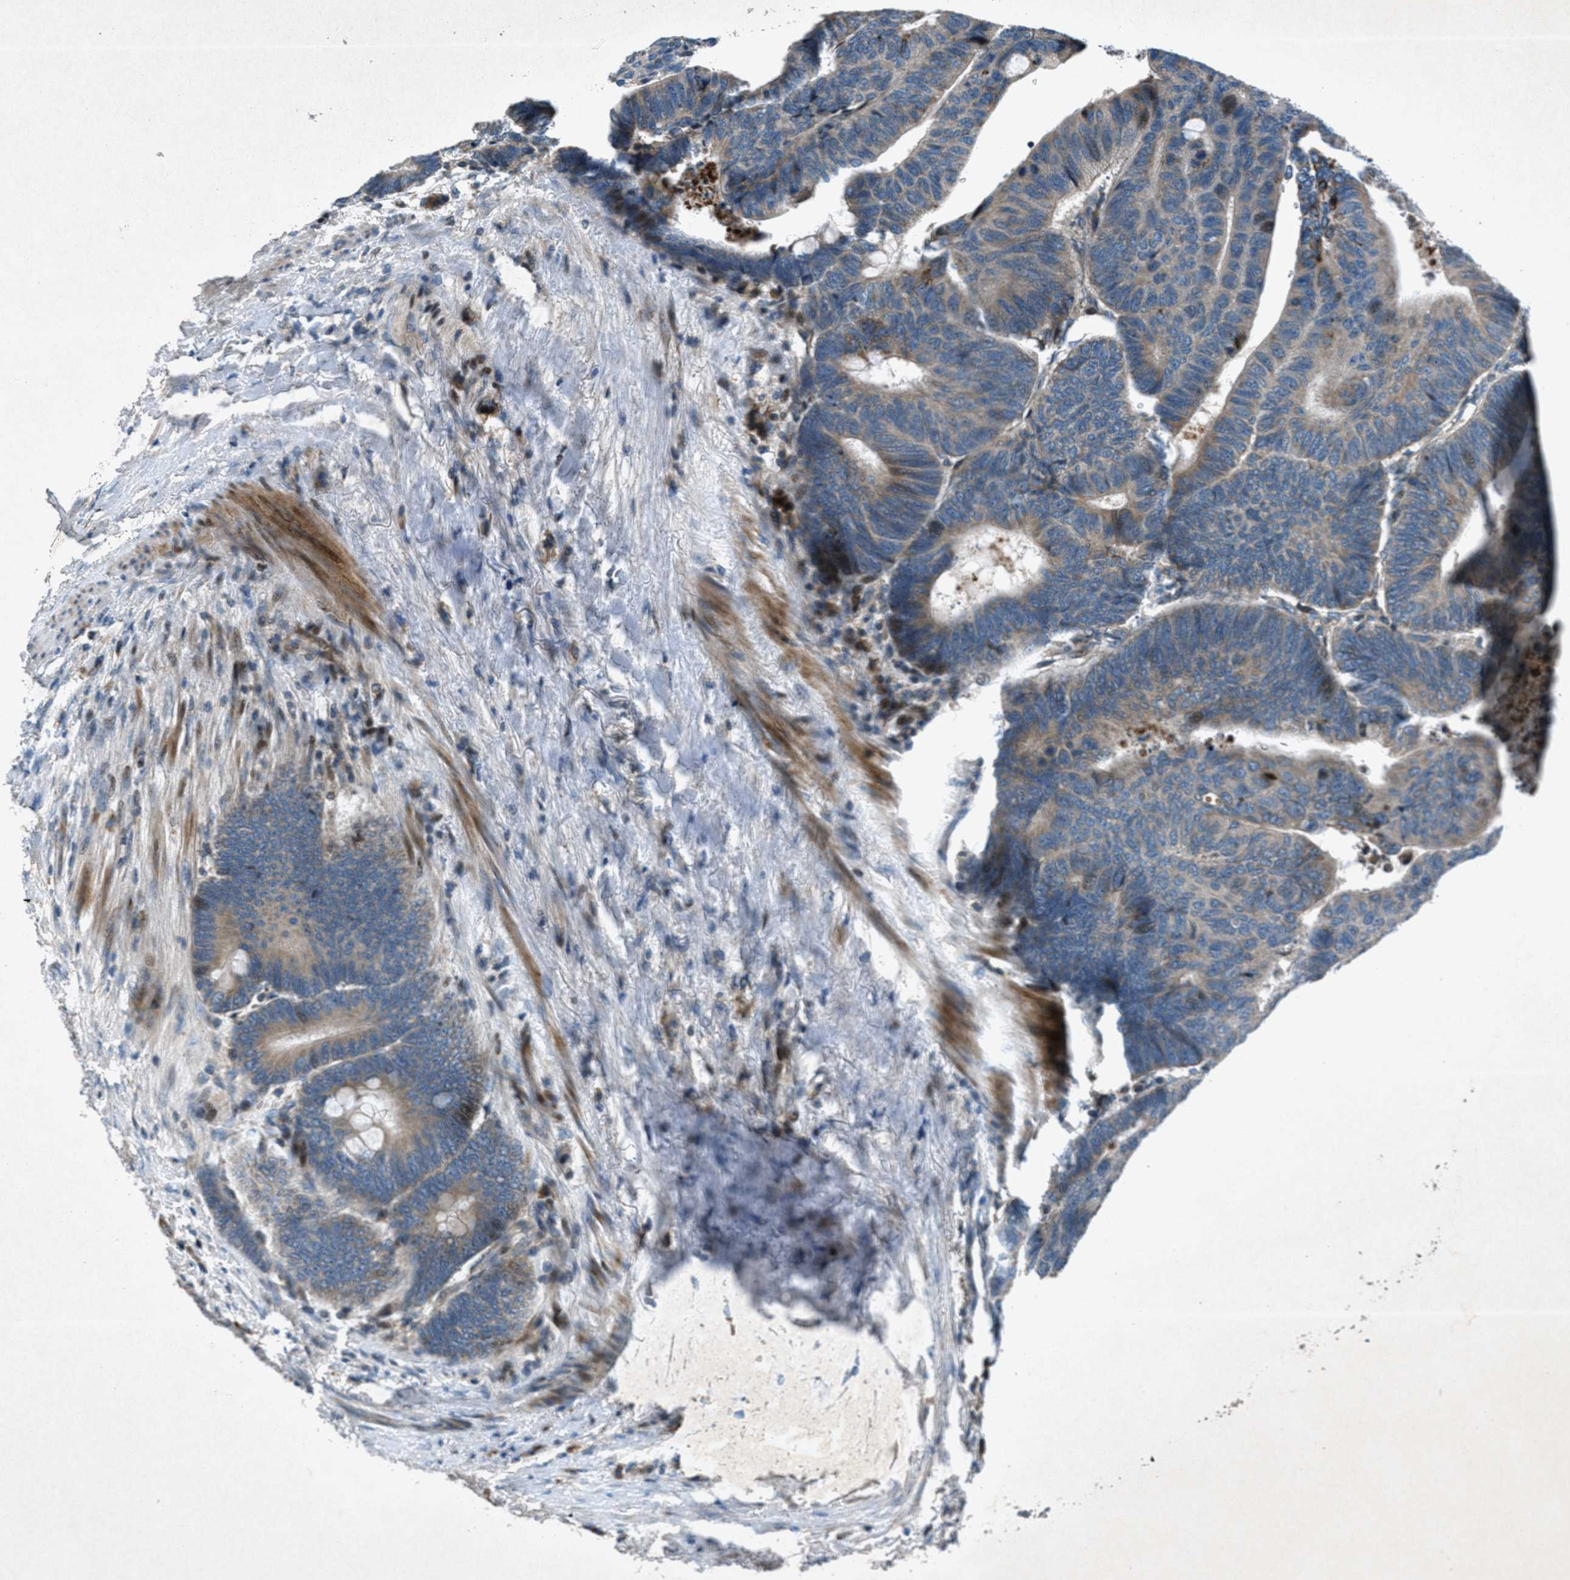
{"staining": {"intensity": "moderate", "quantity": "25%-75%", "location": "cytoplasmic/membranous,nuclear"}, "tissue": "colorectal cancer", "cell_type": "Tumor cells", "image_type": "cancer", "snomed": [{"axis": "morphology", "description": "Normal tissue, NOS"}, {"axis": "morphology", "description": "Adenocarcinoma, NOS"}, {"axis": "topography", "description": "Rectum"}, {"axis": "topography", "description": "Peripheral nerve tissue"}], "caption": "High-power microscopy captured an immunohistochemistry (IHC) histopathology image of colorectal adenocarcinoma, revealing moderate cytoplasmic/membranous and nuclear staining in about 25%-75% of tumor cells.", "gene": "CLEC2D", "patient": {"sex": "male", "age": 92}}